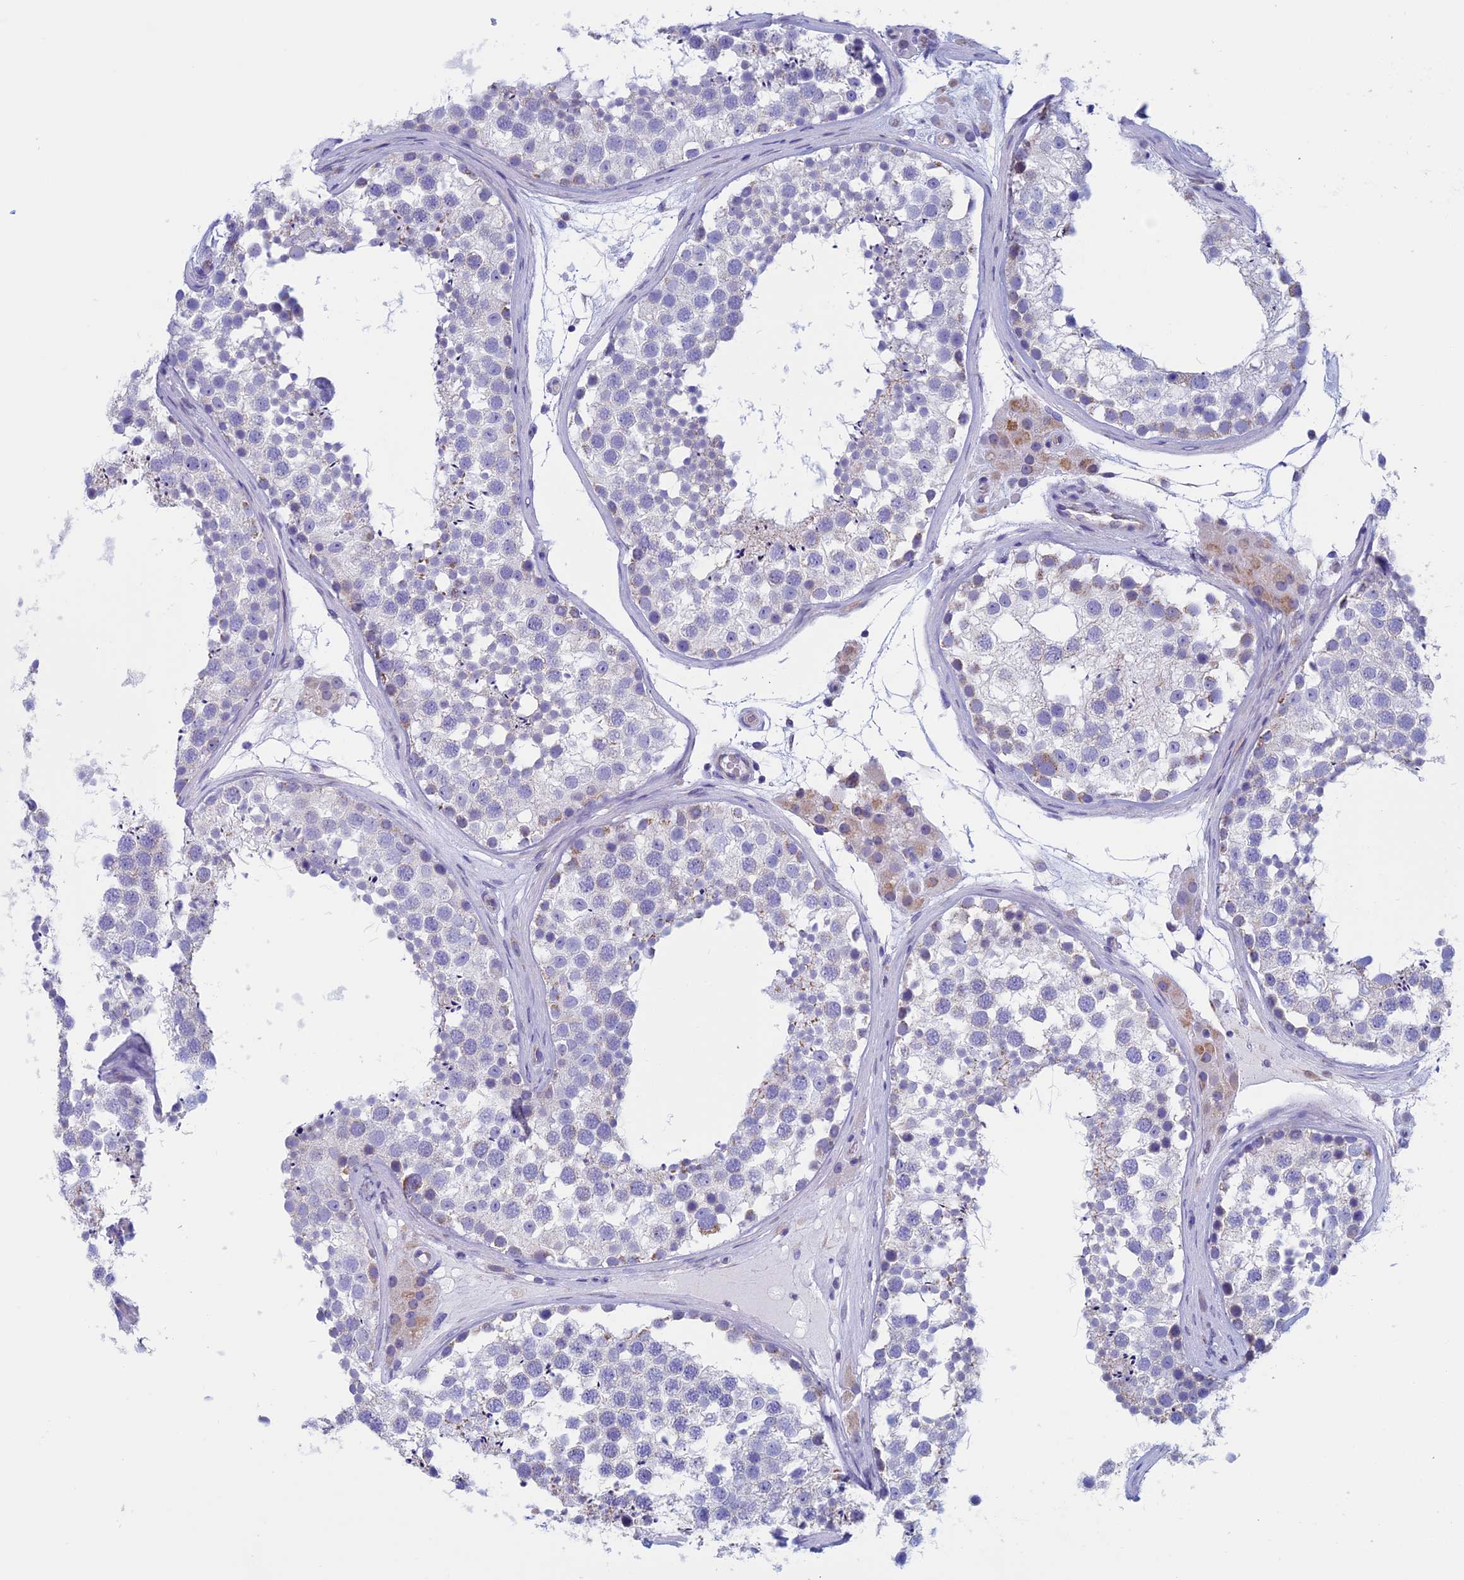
{"staining": {"intensity": "negative", "quantity": "none", "location": "none"}, "tissue": "testis", "cell_type": "Cells in seminiferous ducts", "image_type": "normal", "snomed": [{"axis": "morphology", "description": "Normal tissue, NOS"}, {"axis": "topography", "description": "Testis"}], "caption": "Photomicrograph shows no protein staining in cells in seminiferous ducts of benign testis.", "gene": "NDUFB9", "patient": {"sex": "male", "age": 46}}